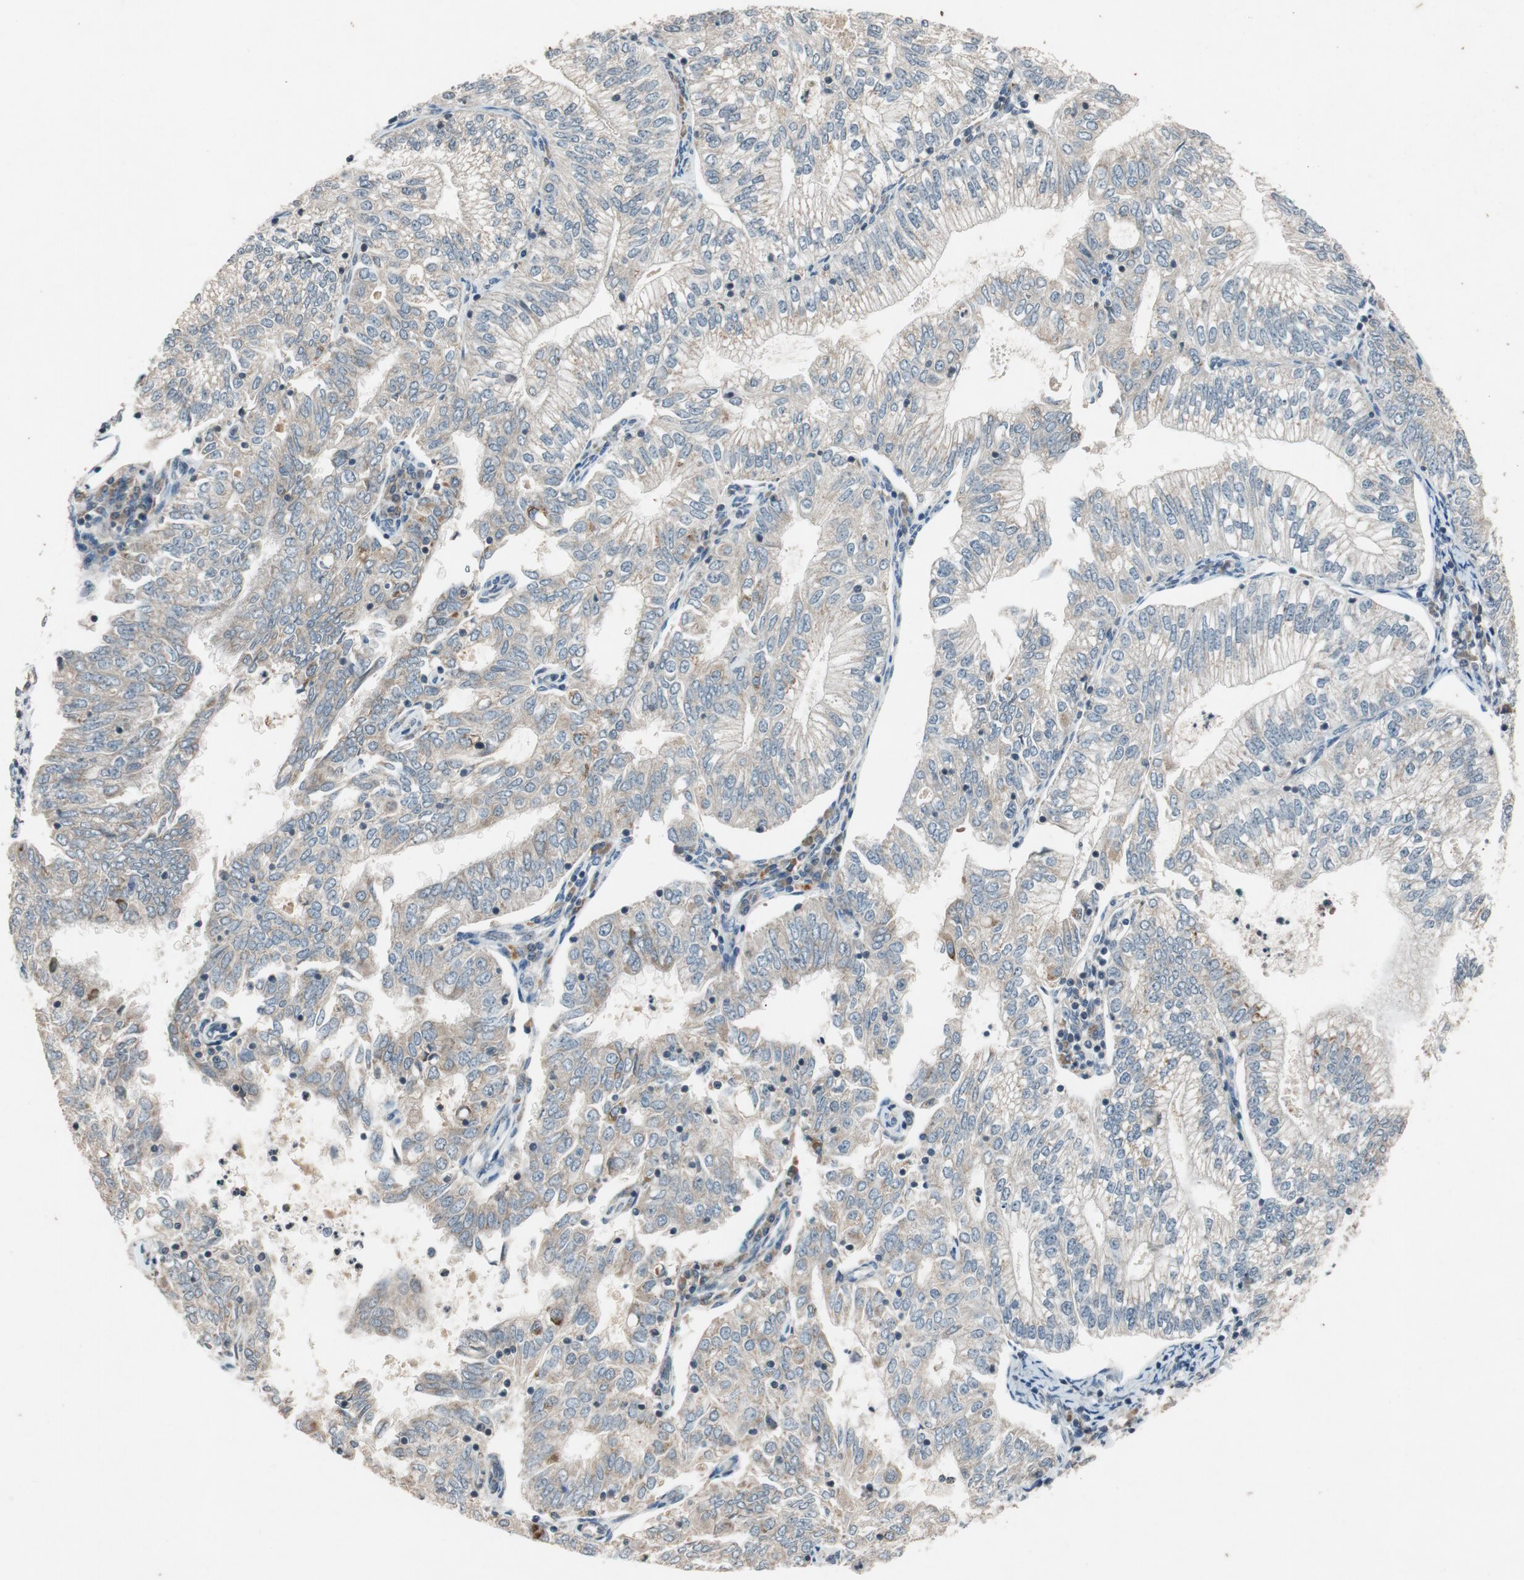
{"staining": {"intensity": "weak", "quantity": ">75%", "location": "cytoplasmic/membranous"}, "tissue": "endometrial cancer", "cell_type": "Tumor cells", "image_type": "cancer", "snomed": [{"axis": "morphology", "description": "Adenocarcinoma, NOS"}, {"axis": "topography", "description": "Endometrium"}], "caption": "Immunohistochemistry (IHC) (DAB) staining of endometrial adenocarcinoma reveals weak cytoplasmic/membranous protein staining in approximately >75% of tumor cells. (DAB (3,3'-diaminobenzidine) = brown stain, brightfield microscopy at high magnification).", "gene": "ATP2C1", "patient": {"sex": "female", "age": 69}}